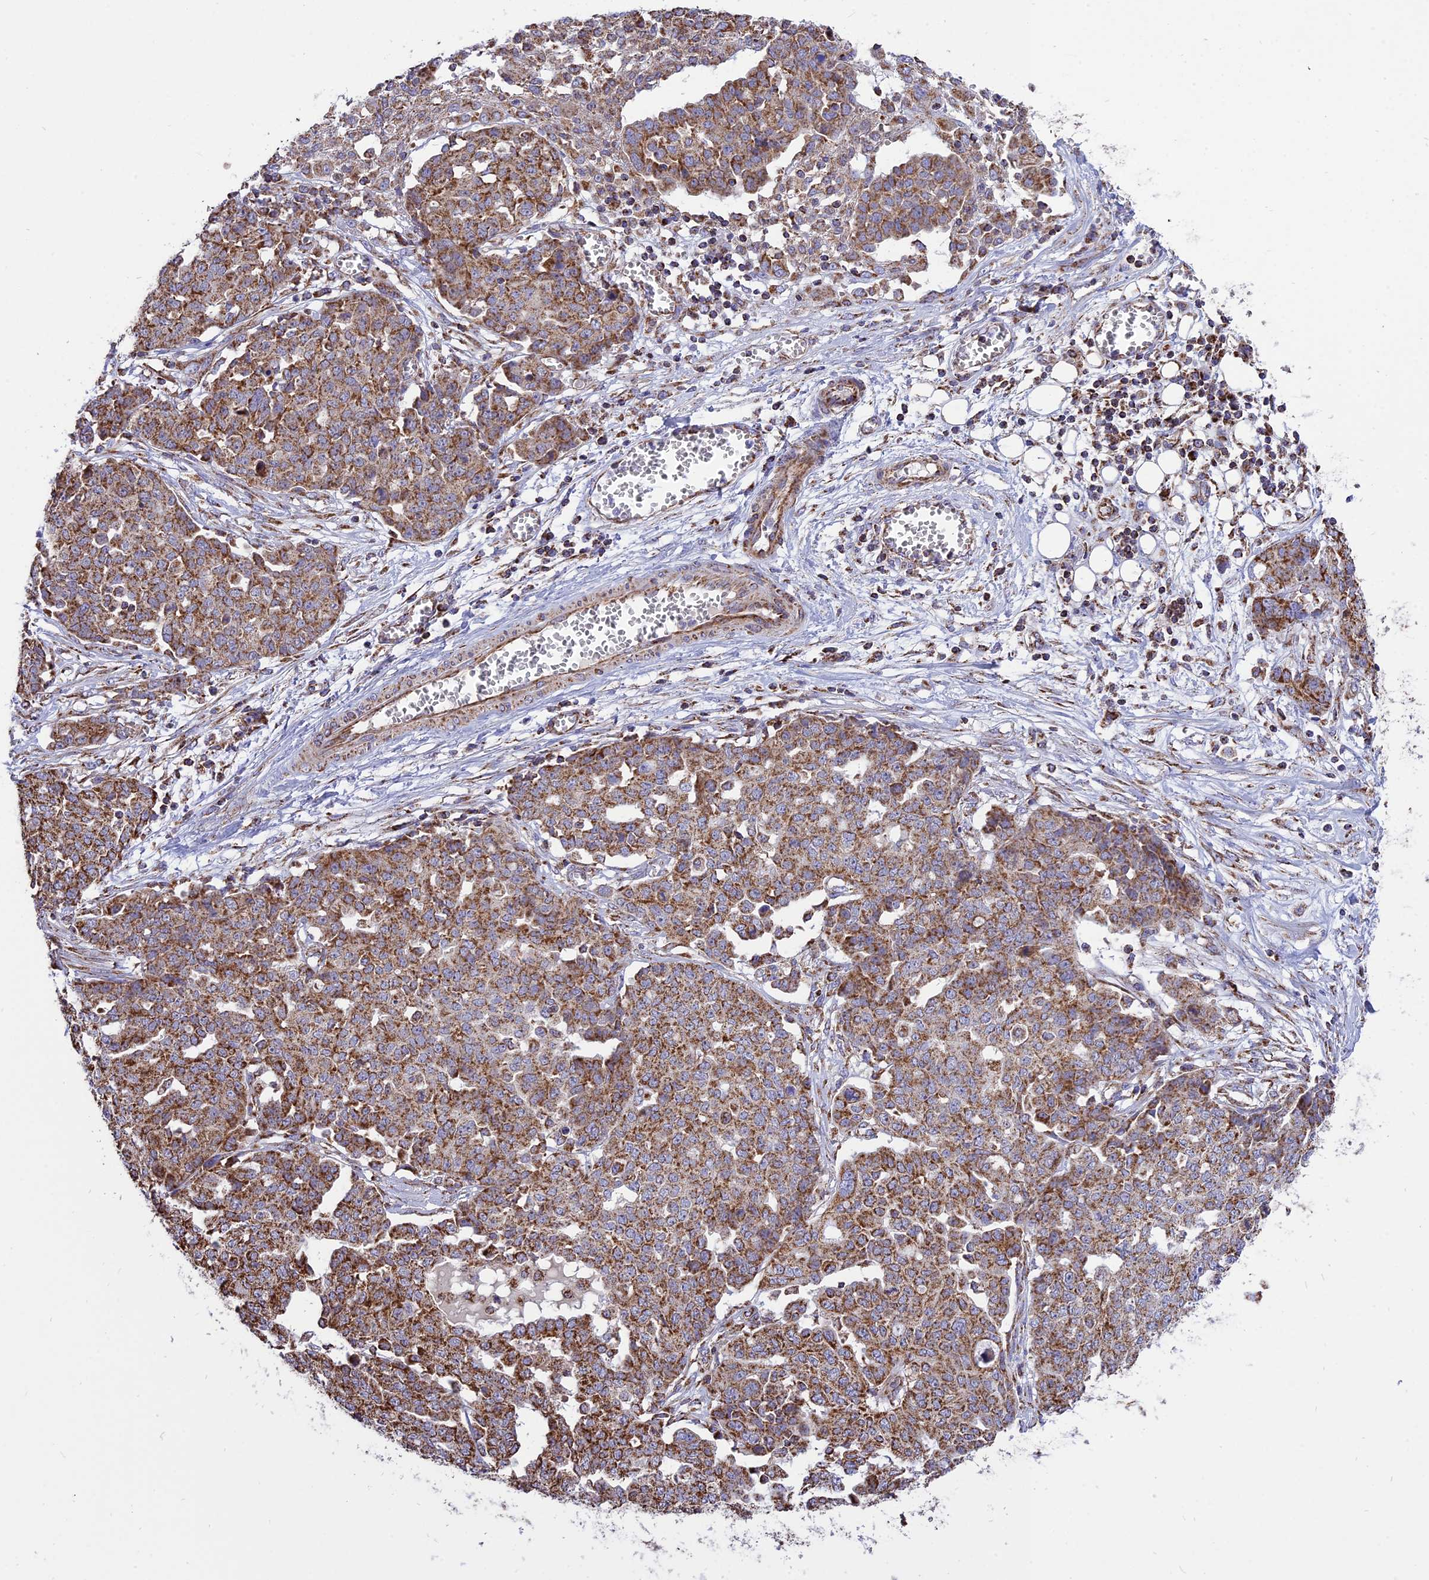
{"staining": {"intensity": "moderate", "quantity": ">75%", "location": "cytoplasmic/membranous"}, "tissue": "ovarian cancer", "cell_type": "Tumor cells", "image_type": "cancer", "snomed": [{"axis": "morphology", "description": "Cystadenocarcinoma, serous, NOS"}, {"axis": "topography", "description": "Soft tissue"}, {"axis": "topography", "description": "Ovary"}], "caption": "Human serous cystadenocarcinoma (ovarian) stained with a brown dye demonstrates moderate cytoplasmic/membranous positive staining in about >75% of tumor cells.", "gene": "TTC4", "patient": {"sex": "female", "age": 57}}